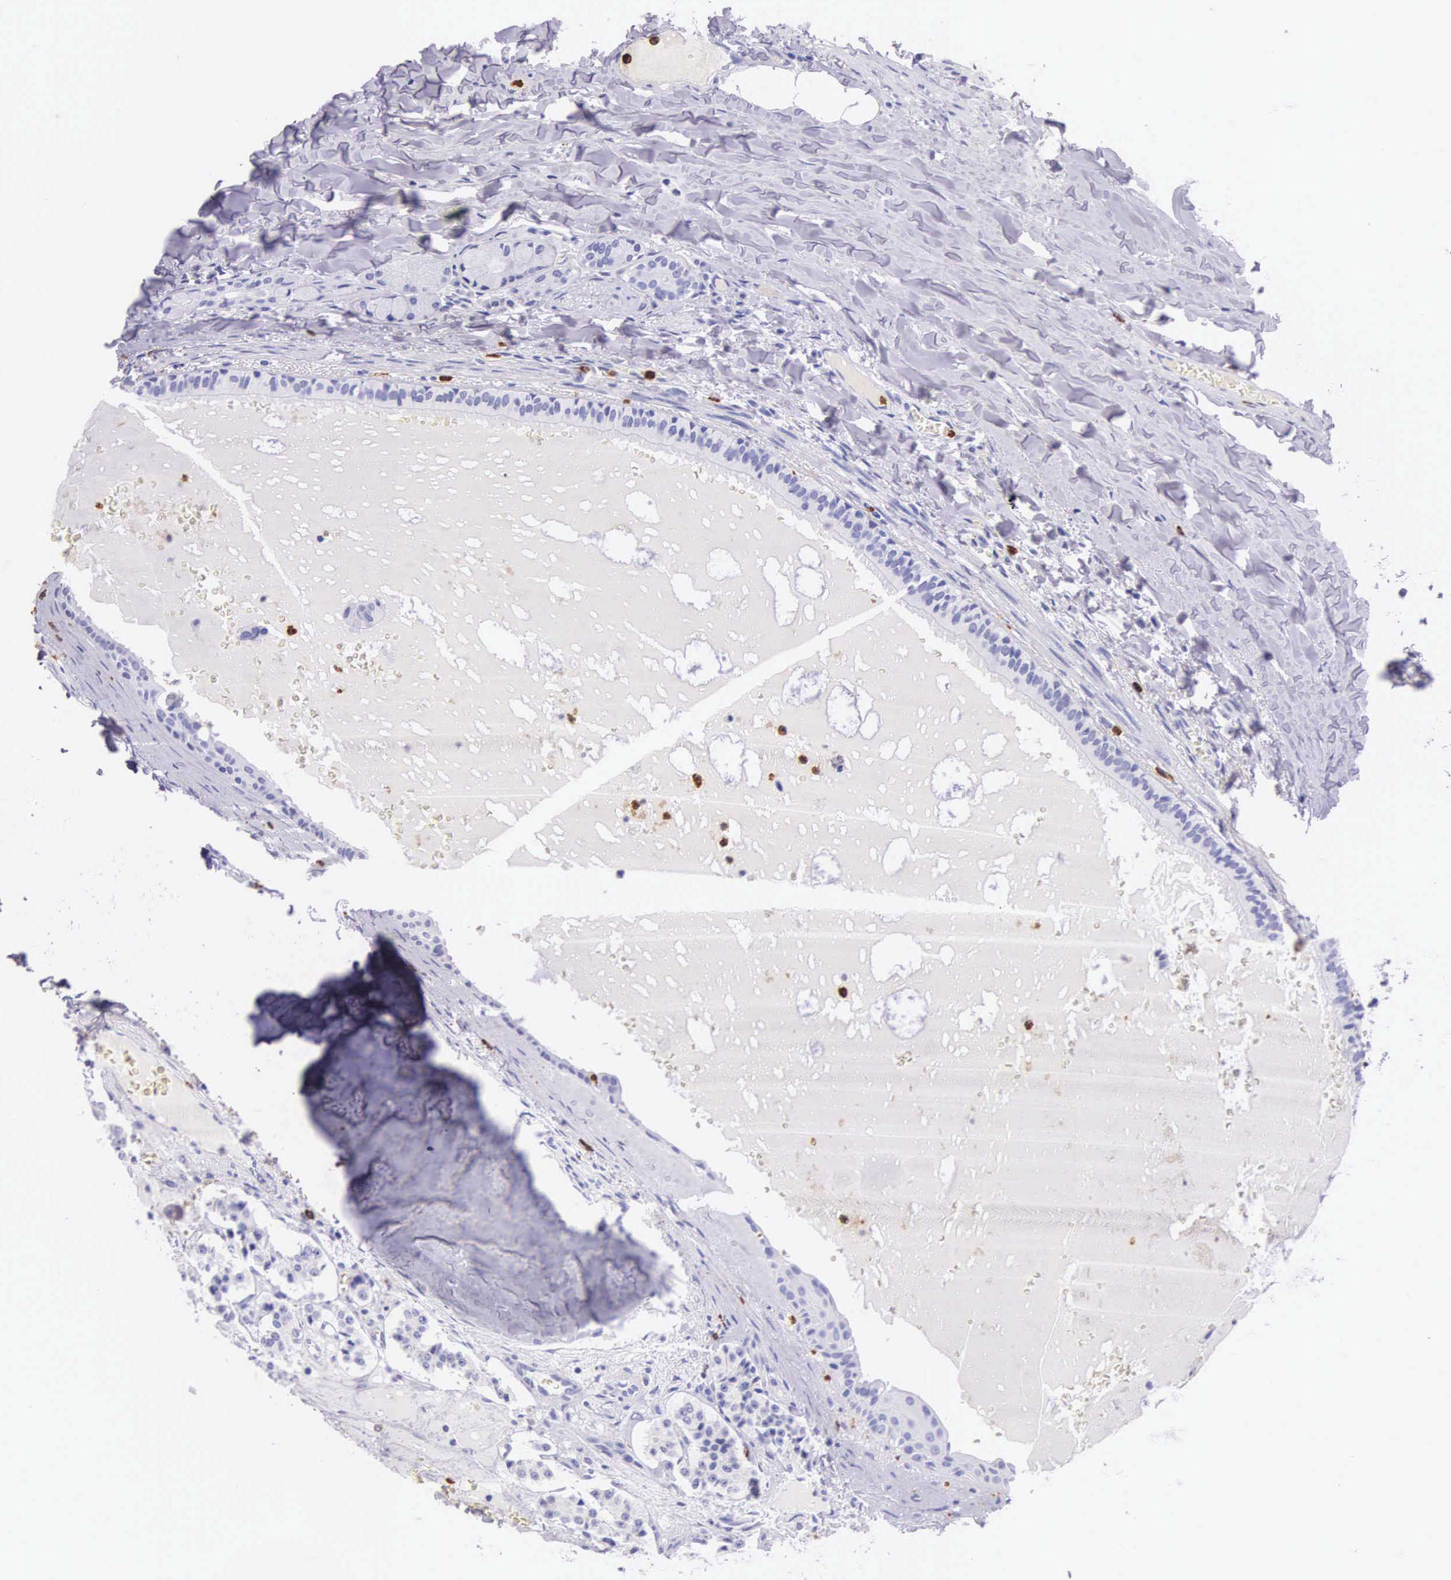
{"staining": {"intensity": "negative", "quantity": "none", "location": "none"}, "tissue": "carcinoid", "cell_type": "Tumor cells", "image_type": "cancer", "snomed": [{"axis": "morphology", "description": "Carcinoid, malignant, NOS"}, {"axis": "topography", "description": "Bronchus"}], "caption": "Photomicrograph shows no significant protein staining in tumor cells of carcinoid.", "gene": "FCN1", "patient": {"sex": "male", "age": 55}}